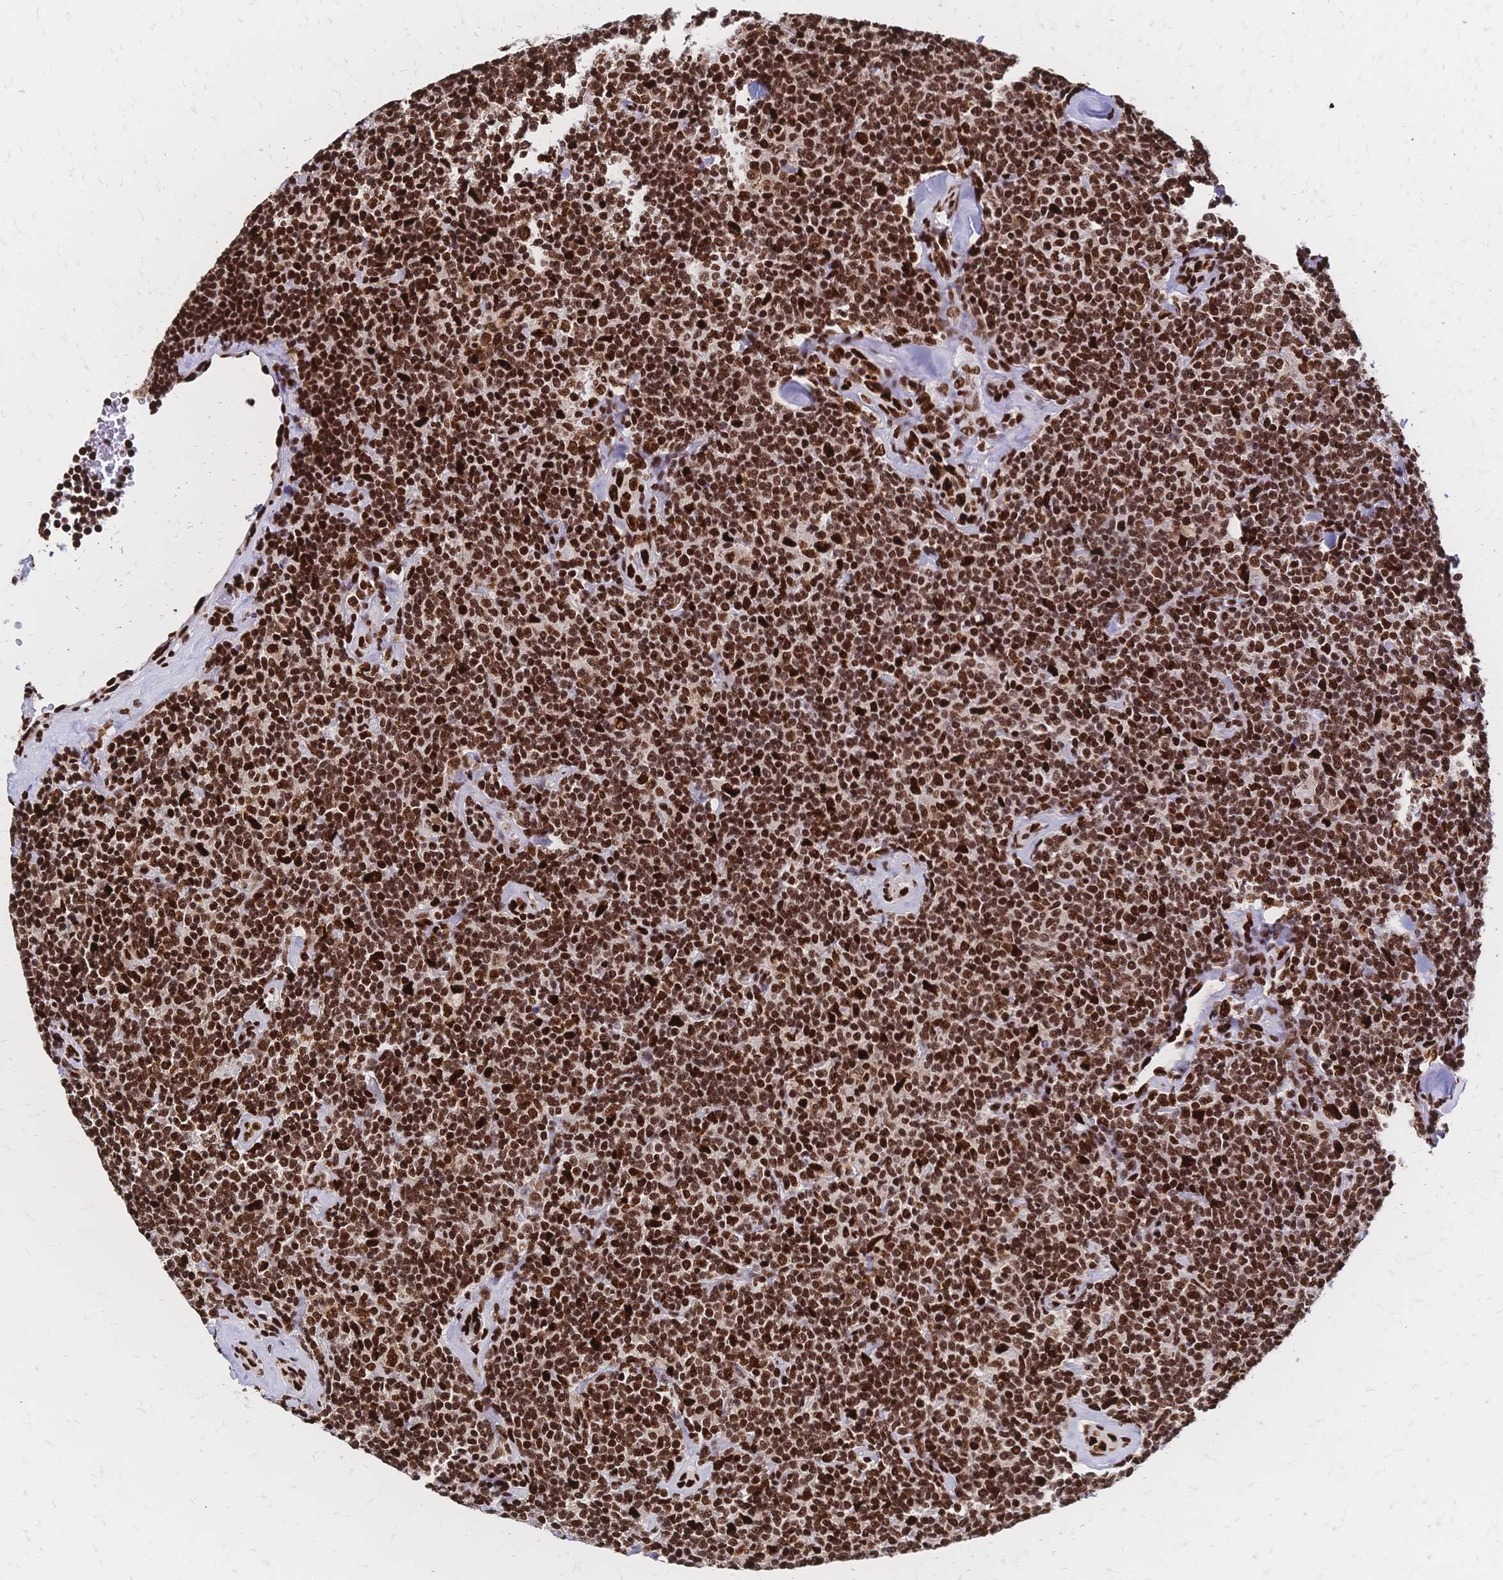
{"staining": {"intensity": "strong", "quantity": ">75%", "location": "nuclear"}, "tissue": "lymphoma", "cell_type": "Tumor cells", "image_type": "cancer", "snomed": [{"axis": "morphology", "description": "Malignant lymphoma, non-Hodgkin's type, Low grade"}, {"axis": "topography", "description": "Lymph node"}], "caption": "Immunohistochemistry staining of lymphoma, which reveals high levels of strong nuclear staining in about >75% of tumor cells indicating strong nuclear protein expression. The staining was performed using DAB (brown) for protein detection and nuclei were counterstained in hematoxylin (blue).", "gene": "HDGF", "patient": {"sex": "female", "age": 56}}